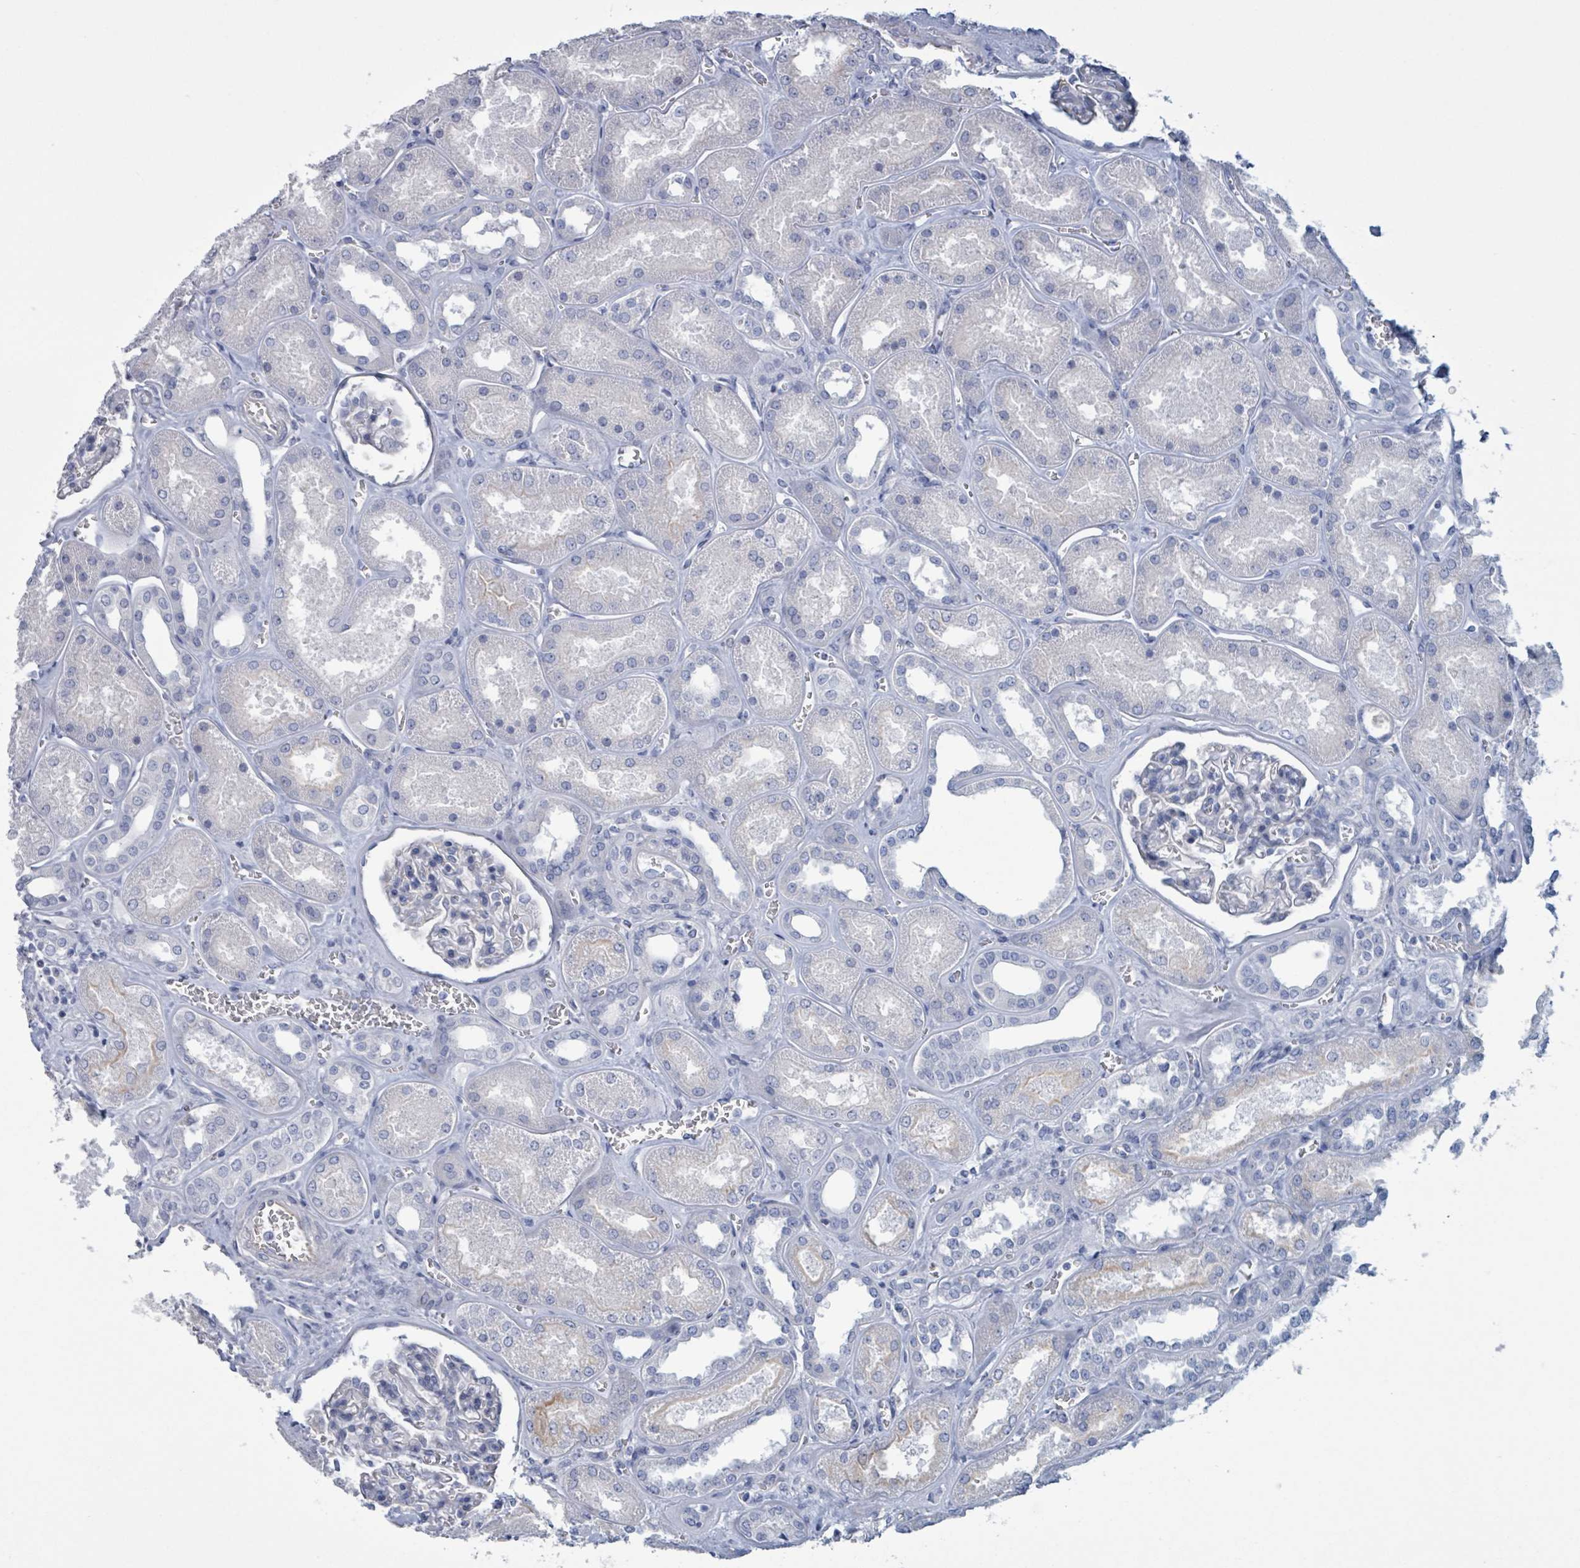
{"staining": {"intensity": "negative", "quantity": "none", "location": "none"}, "tissue": "kidney", "cell_type": "Cells in glomeruli", "image_type": "normal", "snomed": [{"axis": "morphology", "description": "Normal tissue, NOS"}, {"axis": "morphology", "description": "Adenocarcinoma, NOS"}, {"axis": "topography", "description": "Kidney"}], "caption": "This is an IHC photomicrograph of unremarkable human kidney. There is no positivity in cells in glomeruli.", "gene": "CT45A10", "patient": {"sex": "female", "age": 68}}